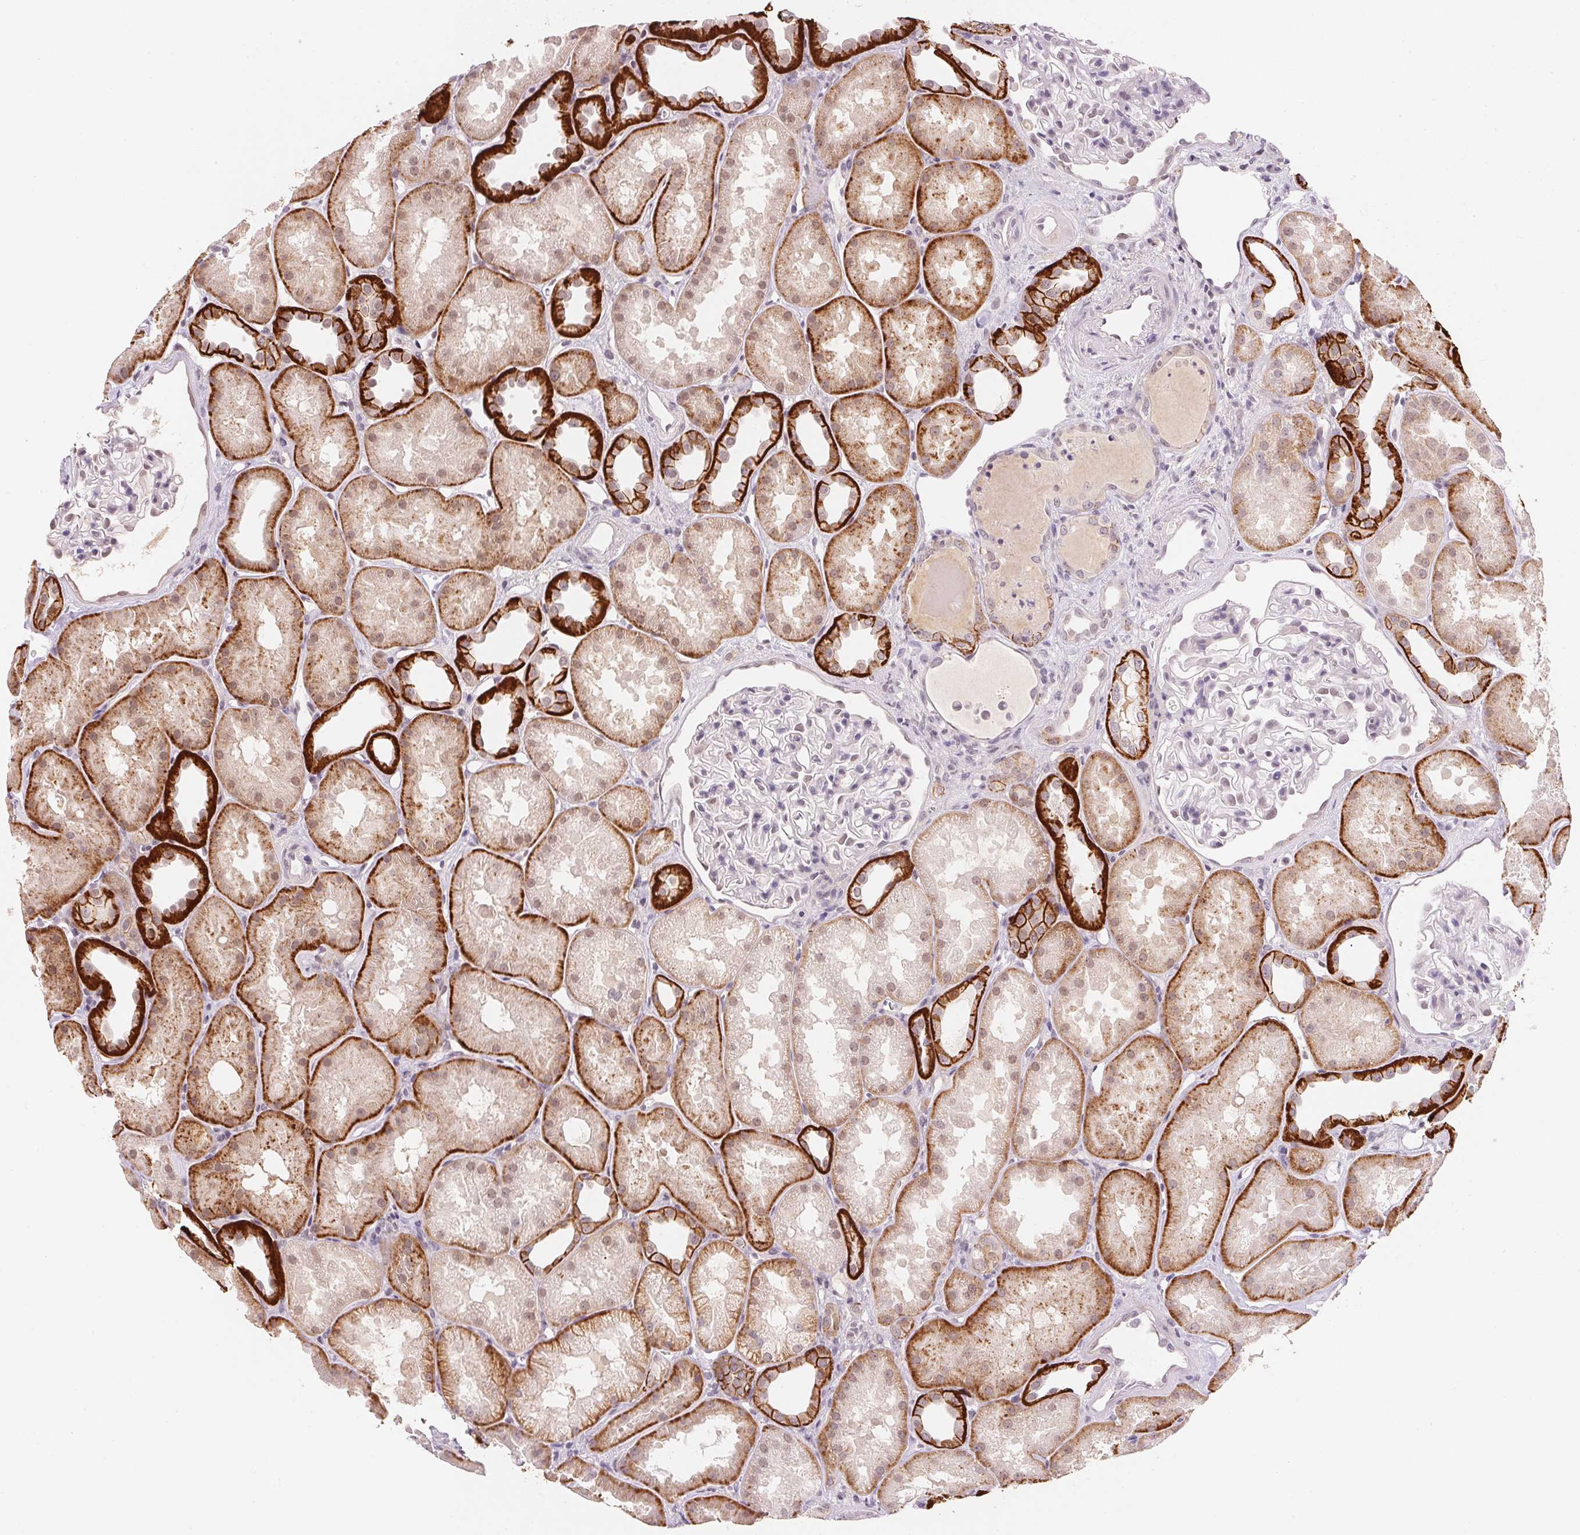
{"staining": {"intensity": "negative", "quantity": "none", "location": "none"}, "tissue": "kidney", "cell_type": "Cells in glomeruli", "image_type": "normal", "snomed": [{"axis": "morphology", "description": "Normal tissue, NOS"}, {"axis": "topography", "description": "Kidney"}], "caption": "Immunohistochemical staining of unremarkable kidney displays no significant positivity in cells in glomeruli. The staining is performed using DAB (3,3'-diaminobenzidine) brown chromogen with nuclei counter-stained in using hematoxylin.", "gene": "FNDC4", "patient": {"sex": "male", "age": 61}}